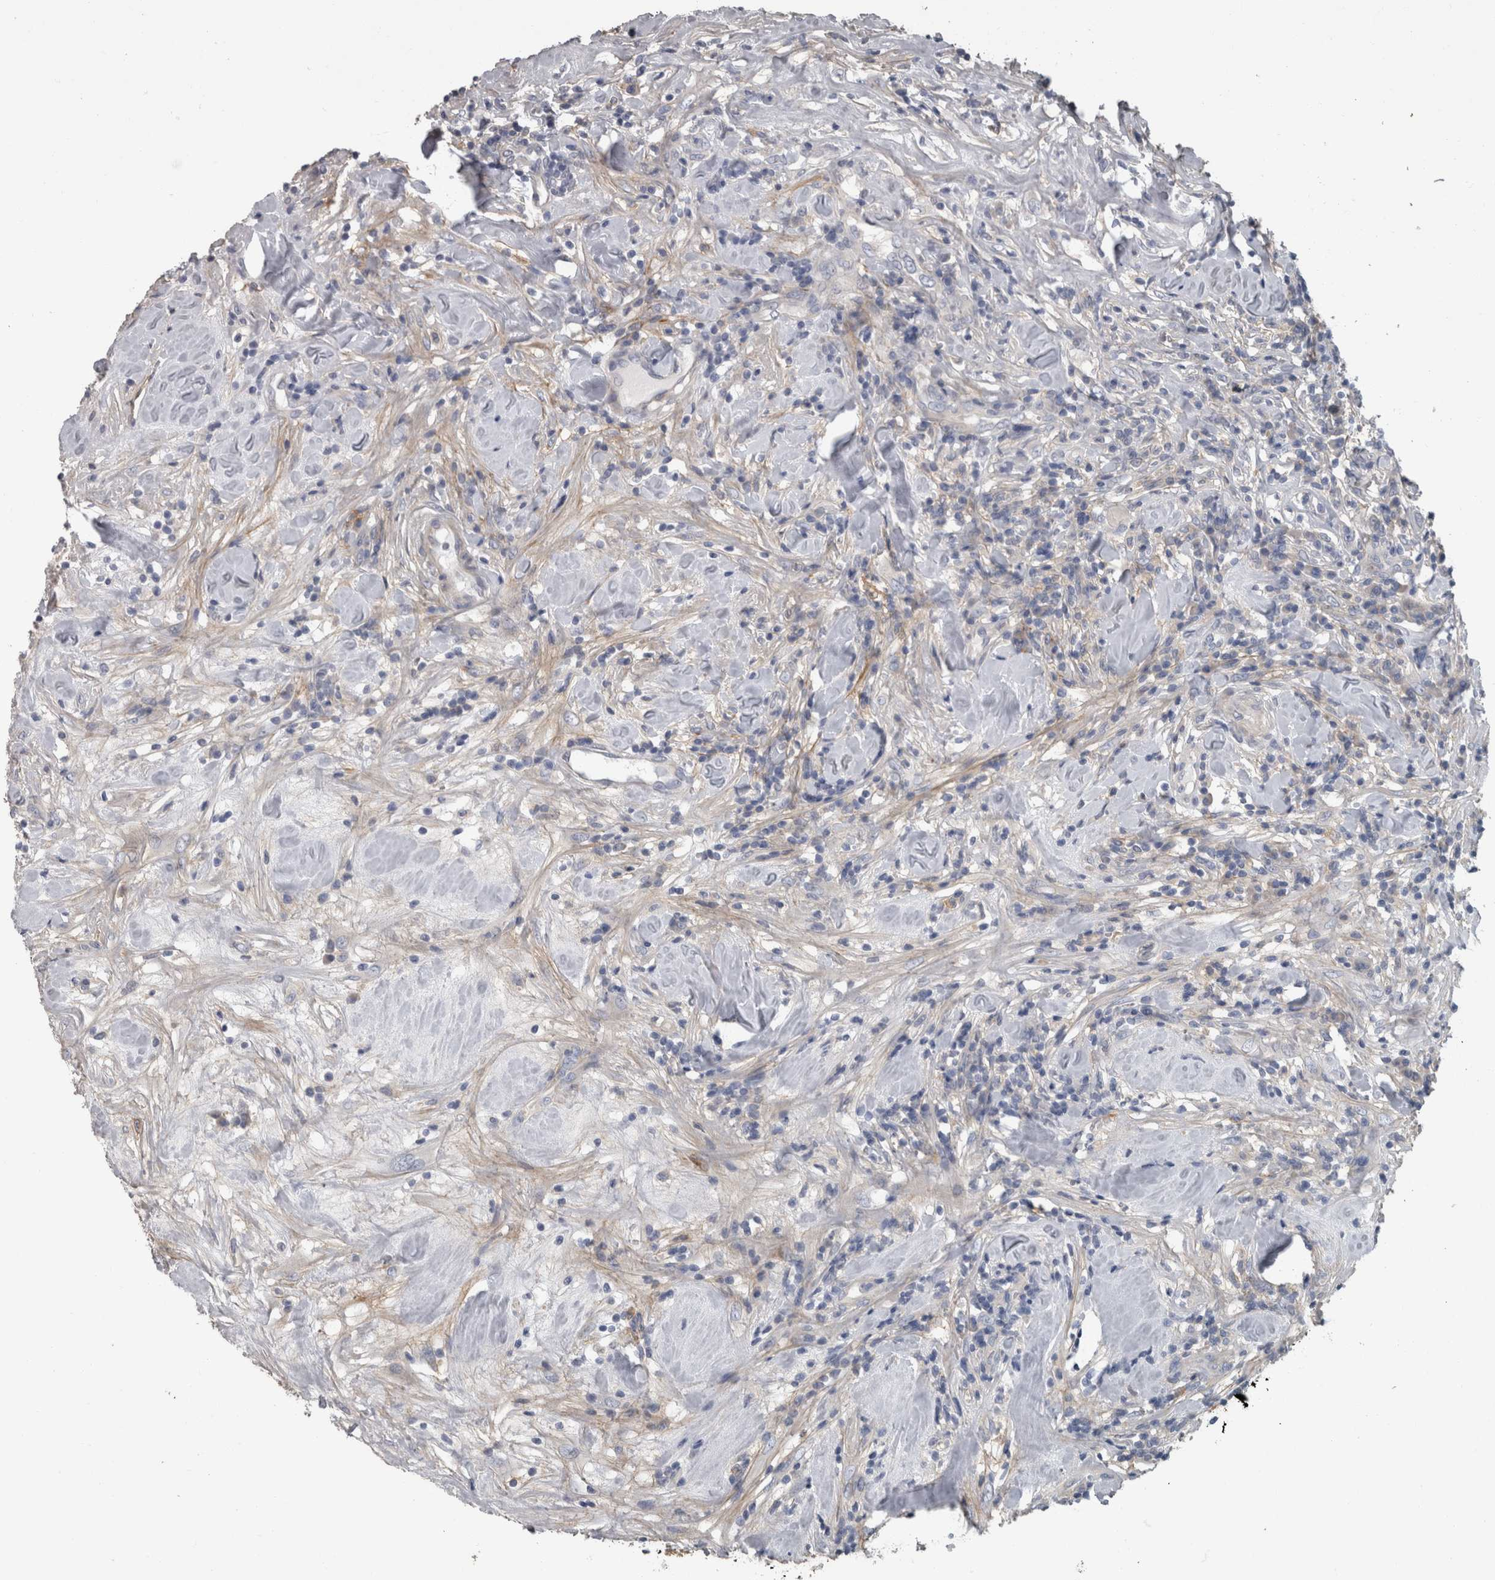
{"staining": {"intensity": "negative", "quantity": "none", "location": "none"}, "tissue": "breast cancer", "cell_type": "Tumor cells", "image_type": "cancer", "snomed": [{"axis": "morphology", "description": "Duct carcinoma"}, {"axis": "topography", "description": "Breast"}], "caption": "The image shows no significant positivity in tumor cells of breast cancer. (DAB immunohistochemistry (IHC) with hematoxylin counter stain).", "gene": "EFEMP2", "patient": {"sex": "female", "age": 37}}